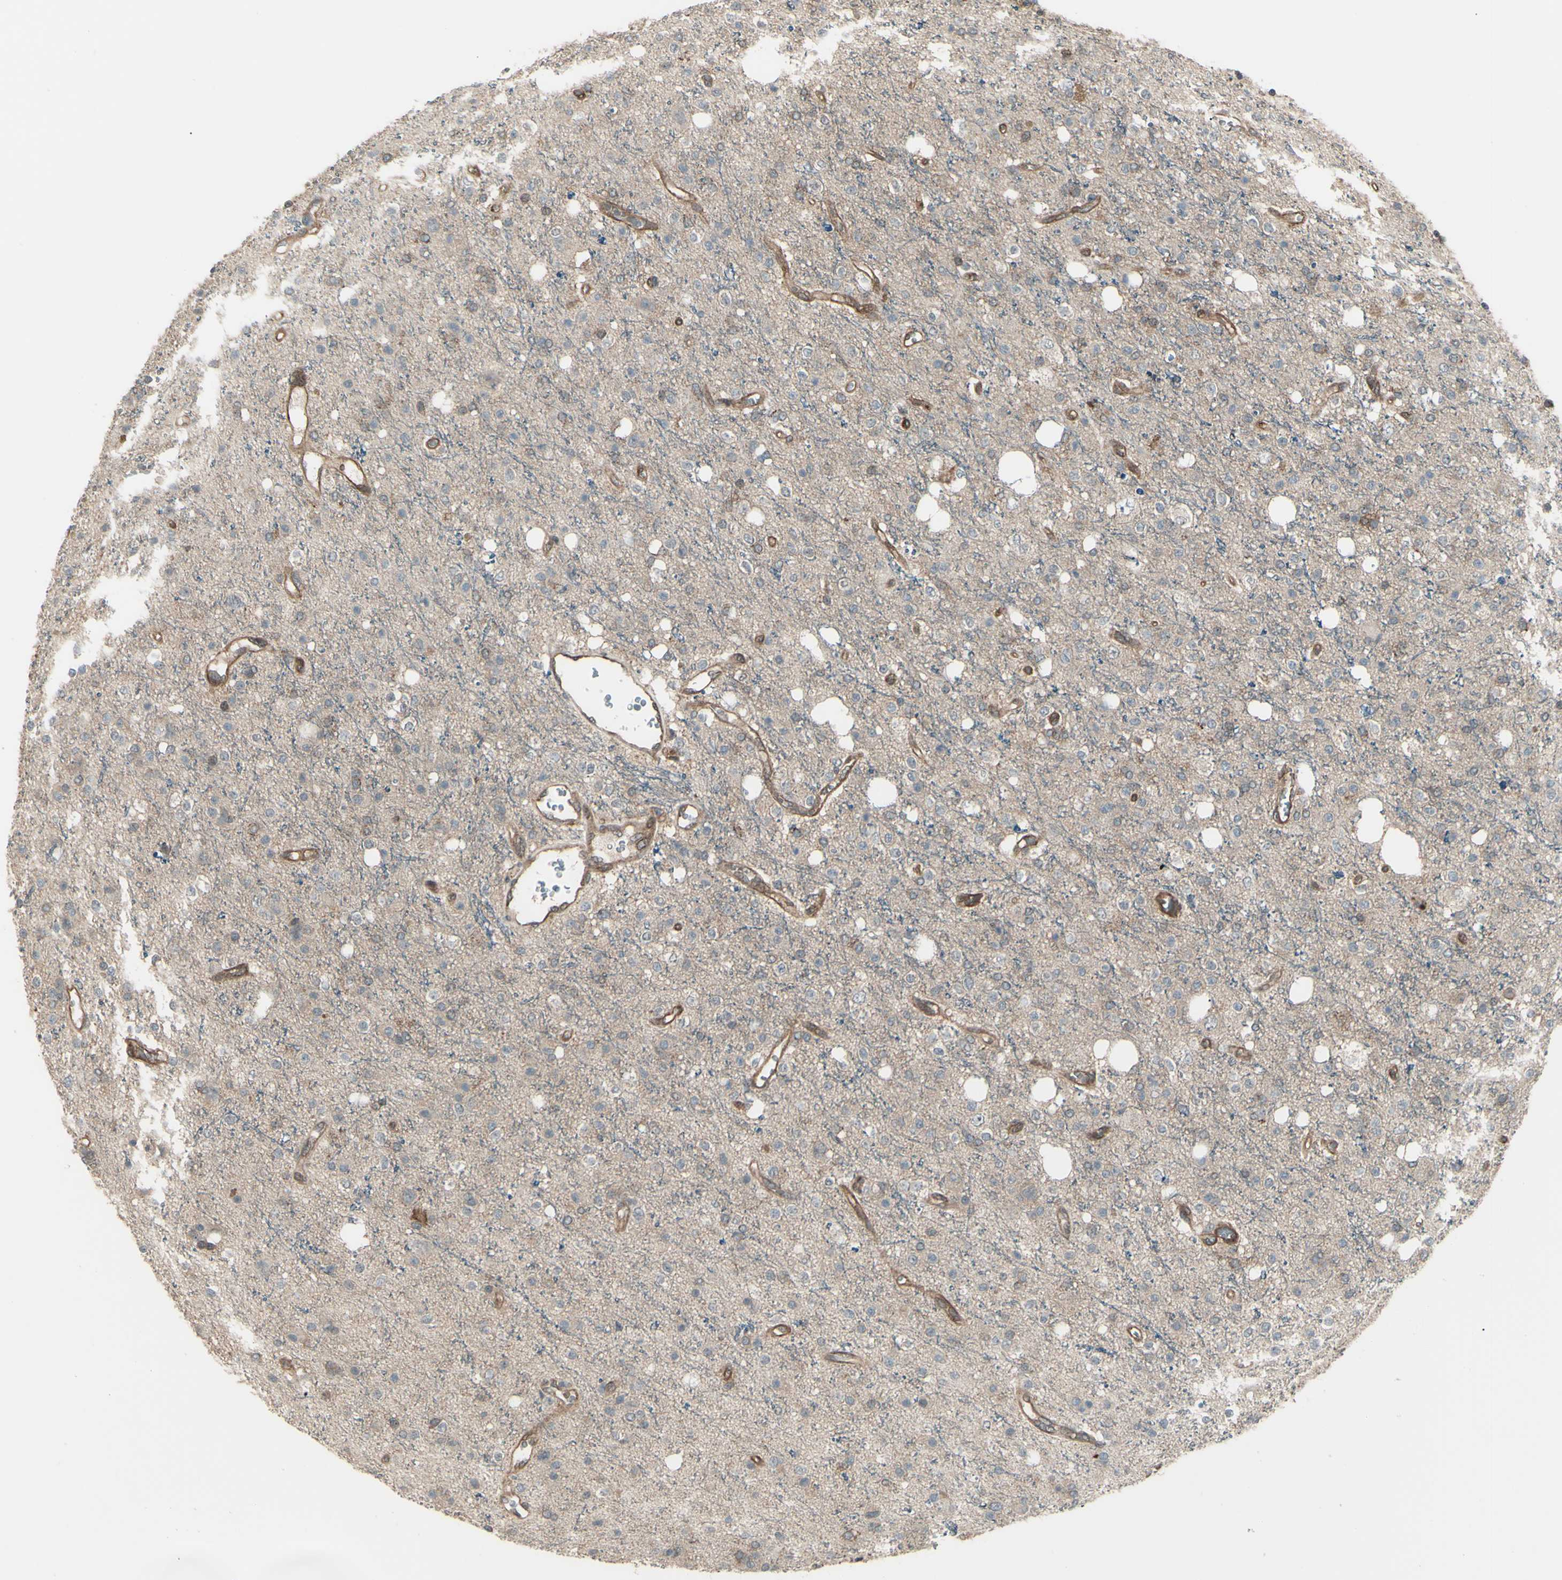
{"staining": {"intensity": "weak", "quantity": "25%-75%", "location": "cytoplasmic/membranous"}, "tissue": "glioma", "cell_type": "Tumor cells", "image_type": "cancer", "snomed": [{"axis": "morphology", "description": "Glioma, malignant, High grade"}, {"axis": "topography", "description": "Brain"}], "caption": "Protein expression by immunohistochemistry demonstrates weak cytoplasmic/membranous expression in approximately 25%-75% of tumor cells in malignant glioma (high-grade). (Brightfield microscopy of DAB IHC at high magnification).", "gene": "FXYD5", "patient": {"sex": "male", "age": 47}}